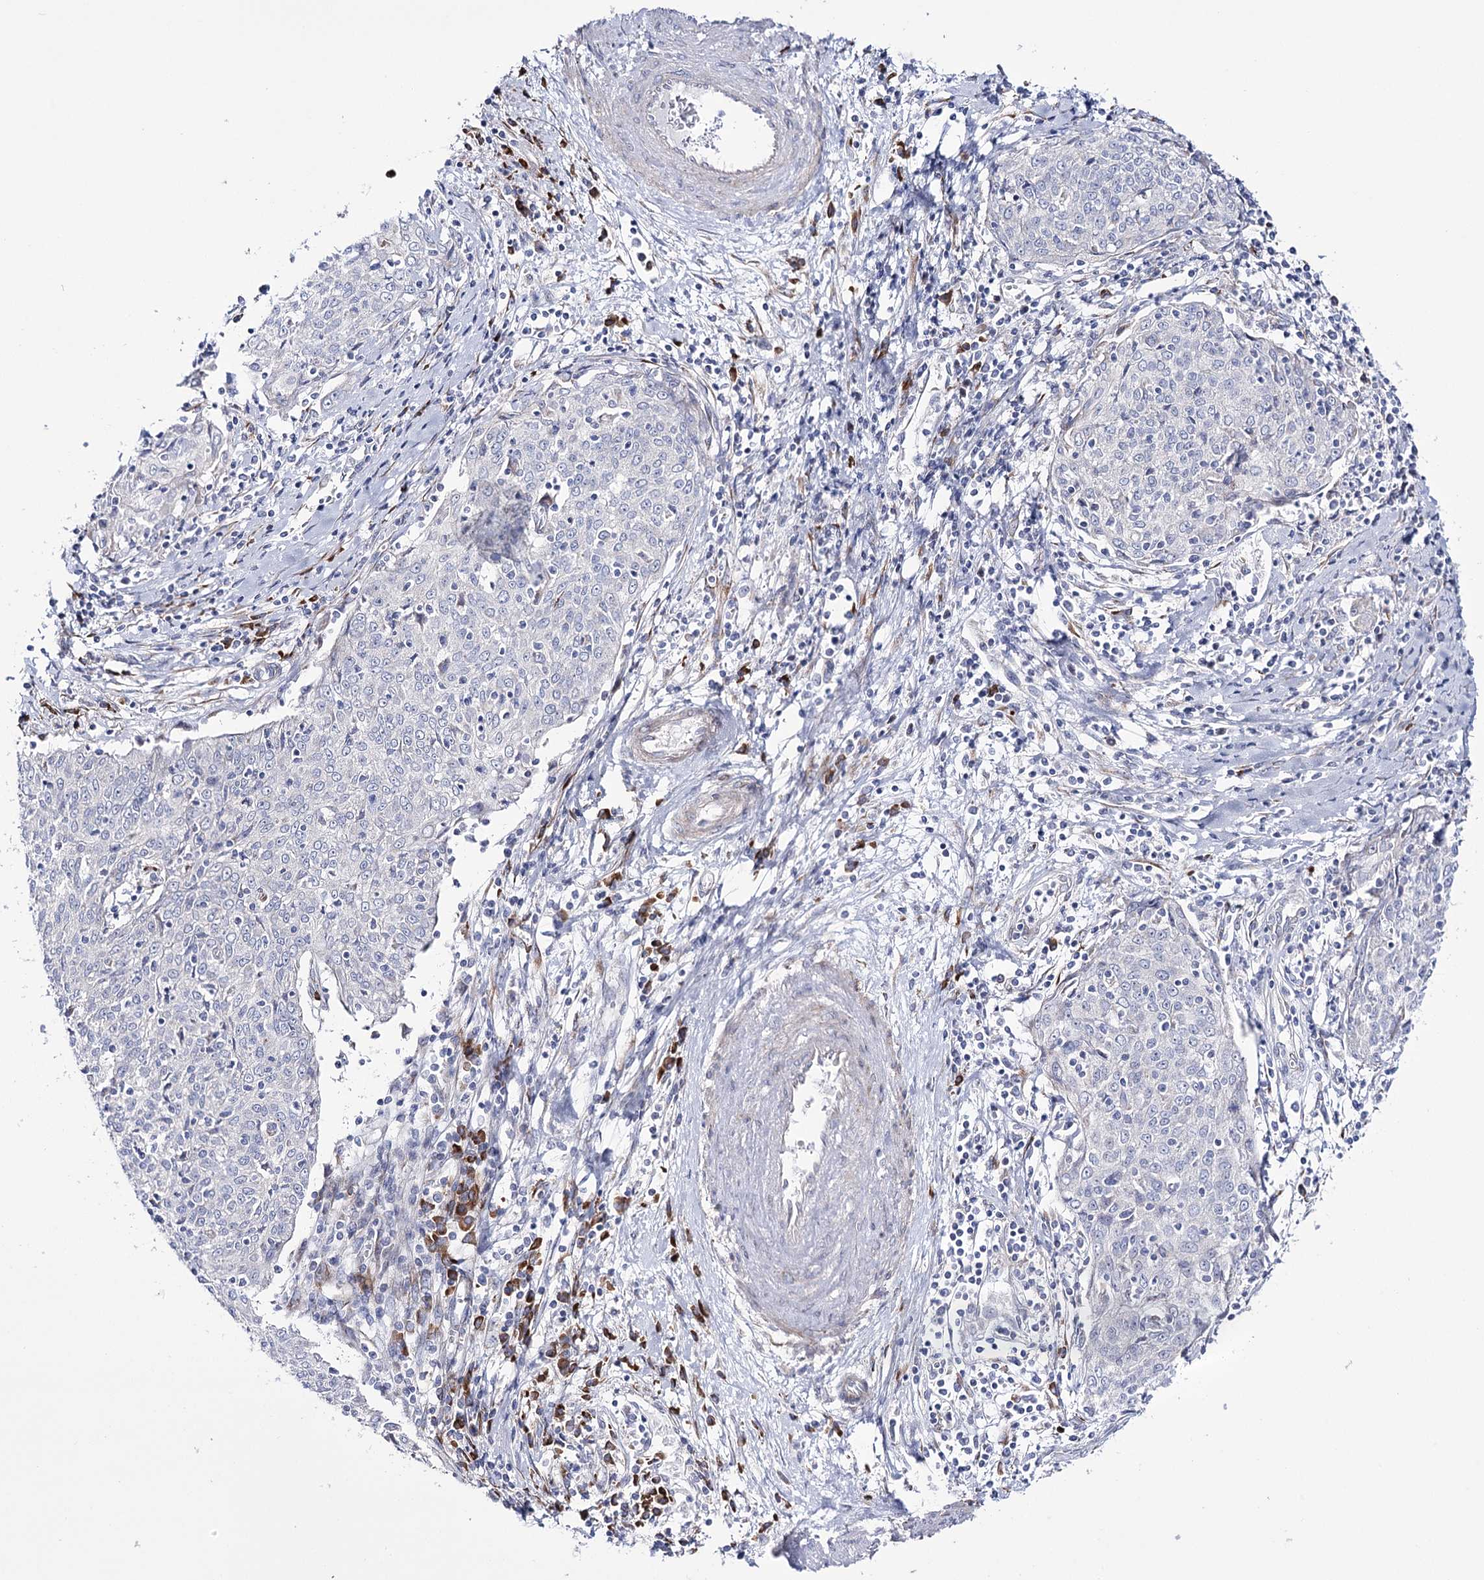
{"staining": {"intensity": "negative", "quantity": "none", "location": "none"}, "tissue": "cervical cancer", "cell_type": "Tumor cells", "image_type": "cancer", "snomed": [{"axis": "morphology", "description": "Squamous cell carcinoma, NOS"}, {"axis": "topography", "description": "Cervix"}], "caption": "Tumor cells are negative for brown protein staining in cervical cancer (squamous cell carcinoma).", "gene": "METTL5", "patient": {"sex": "female", "age": 48}}